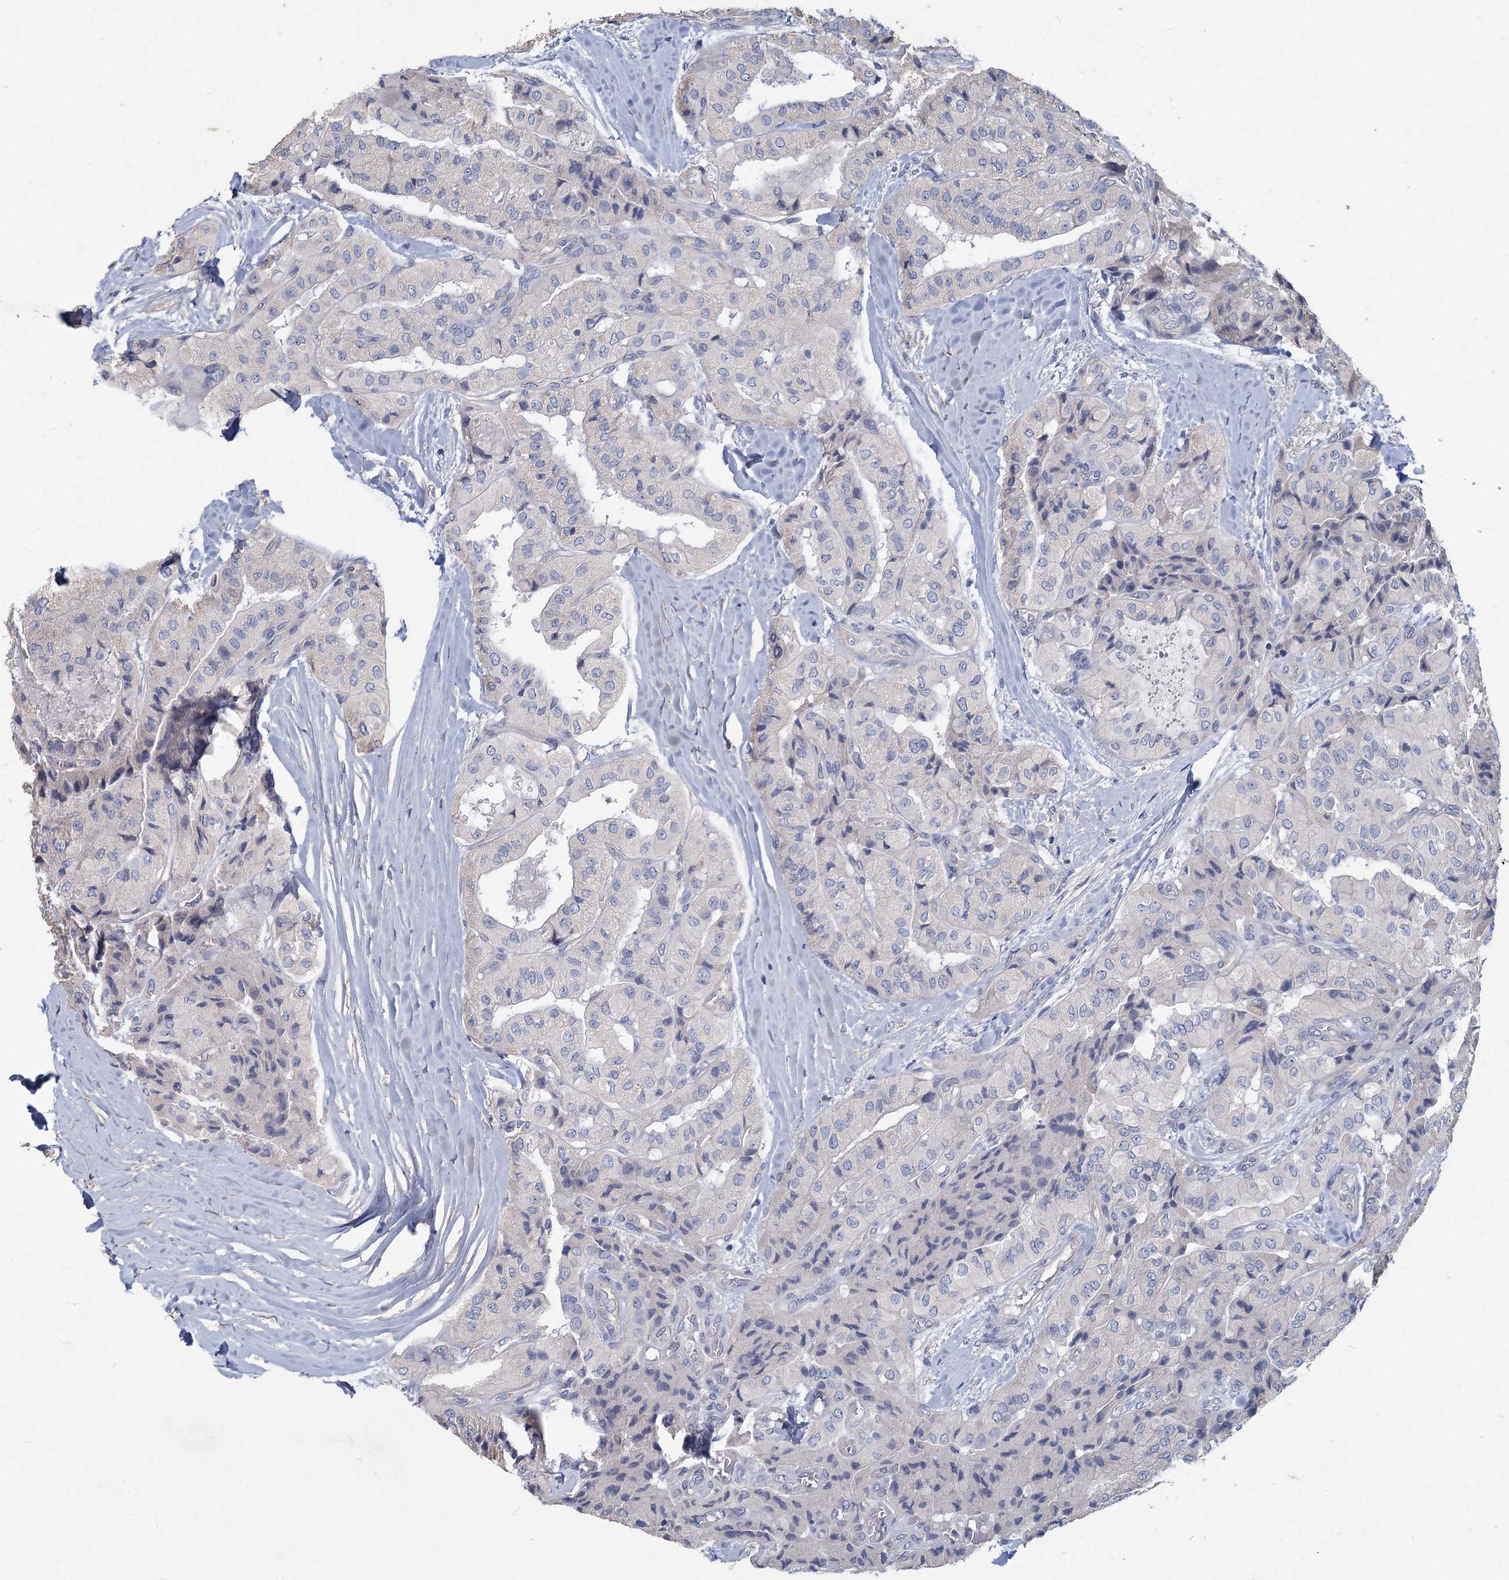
{"staining": {"intensity": "negative", "quantity": "none", "location": "none"}, "tissue": "thyroid cancer", "cell_type": "Tumor cells", "image_type": "cancer", "snomed": [{"axis": "morphology", "description": "Papillary adenocarcinoma, NOS"}, {"axis": "topography", "description": "Thyroid gland"}], "caption": "Human thyroid cancer (papillary adenocarcinoma) stained for a protein using immunohistochemistry (IHC) exhibits no expression in tumor cells.", "gene": "HES2", "patient": {"sex": "female", "age": 59}}